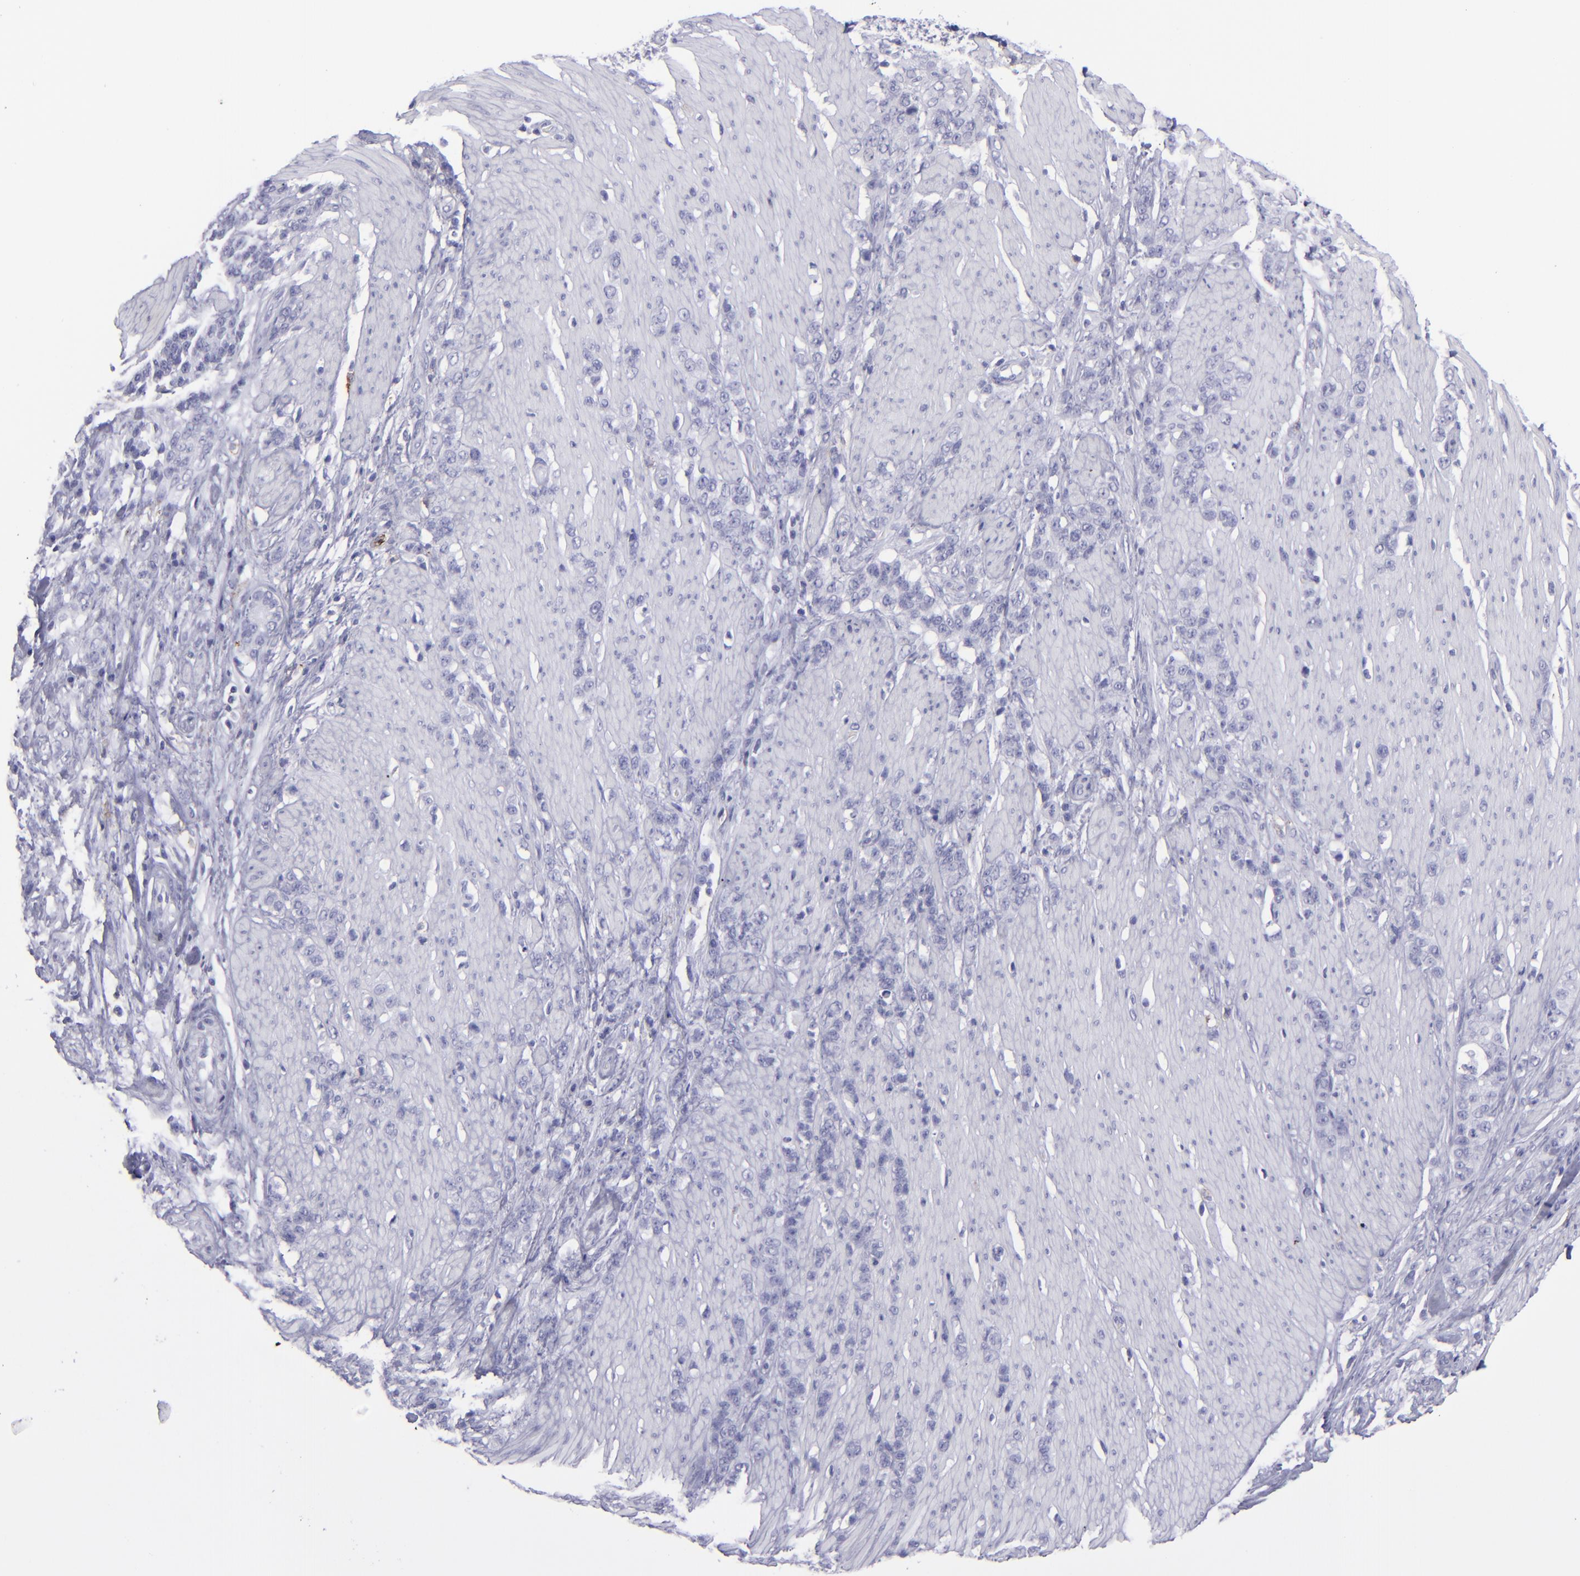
{"staining": {"intensity": "negative", "quantity": "none", "location": "none"}, "tissue": "stomach cancer", "cell_type": "Tumor cells", "image_type": "cancer", "snomed": [{"axis": "morphology", "description": "Adenocarcinoma, NOS"}, {"axis": "topography", "description": "Stomach, lower"}], "caption": "A high-resolution image shows immunohistochemistry (IHC) staining of stomach cancer, which exhibits no significant expression in tumor cells.", "gene": "SELPLG", "patient": {"sex": "male", "age": 88}}